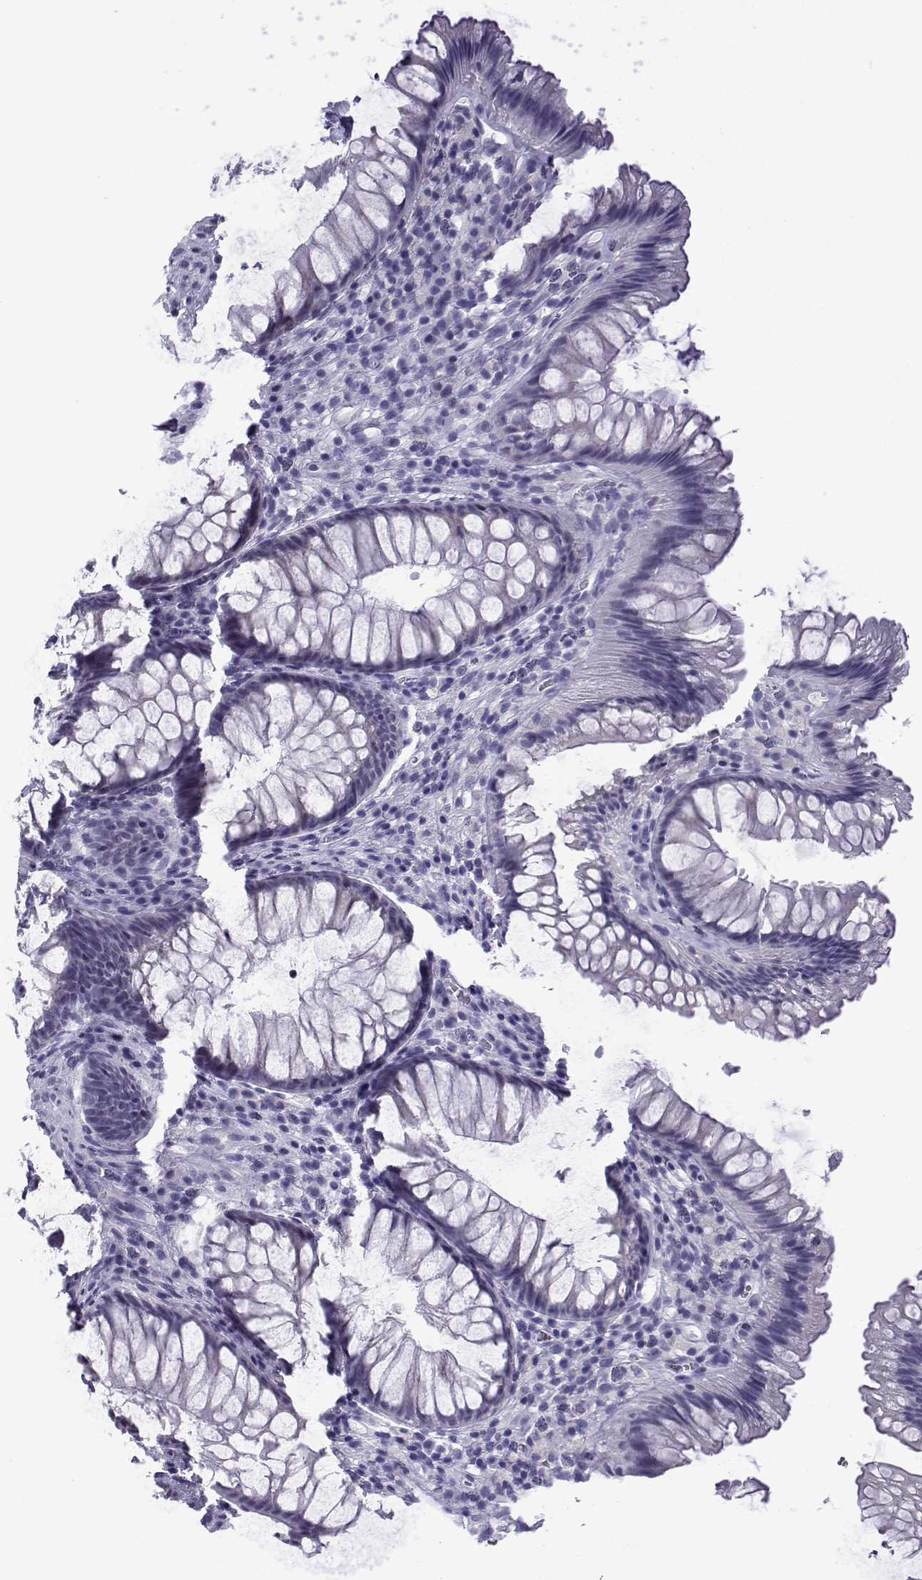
{"staining": {"intensity": "negative", "quantity": "none", "location": "none"}, "tissue": "rectum", "cell_type": "Glandular cells", "image_type": "normal", "snomed": [{"axis": "morphology", "description": "Normal tissue, NOS"}, {"axis": "topography", "description": "Smooth muscle"}, {"axis": "topography", "description": "Rectum"}], "caption": "A micrograph of human rectum is negative for staining in glandular cells. (Brightfield microscopy of DAB (3,3'-diaminobenzidine) IHC at high magnification).", "gene": "ACRBP", "patient": {"sex": "male", "age": 53}}